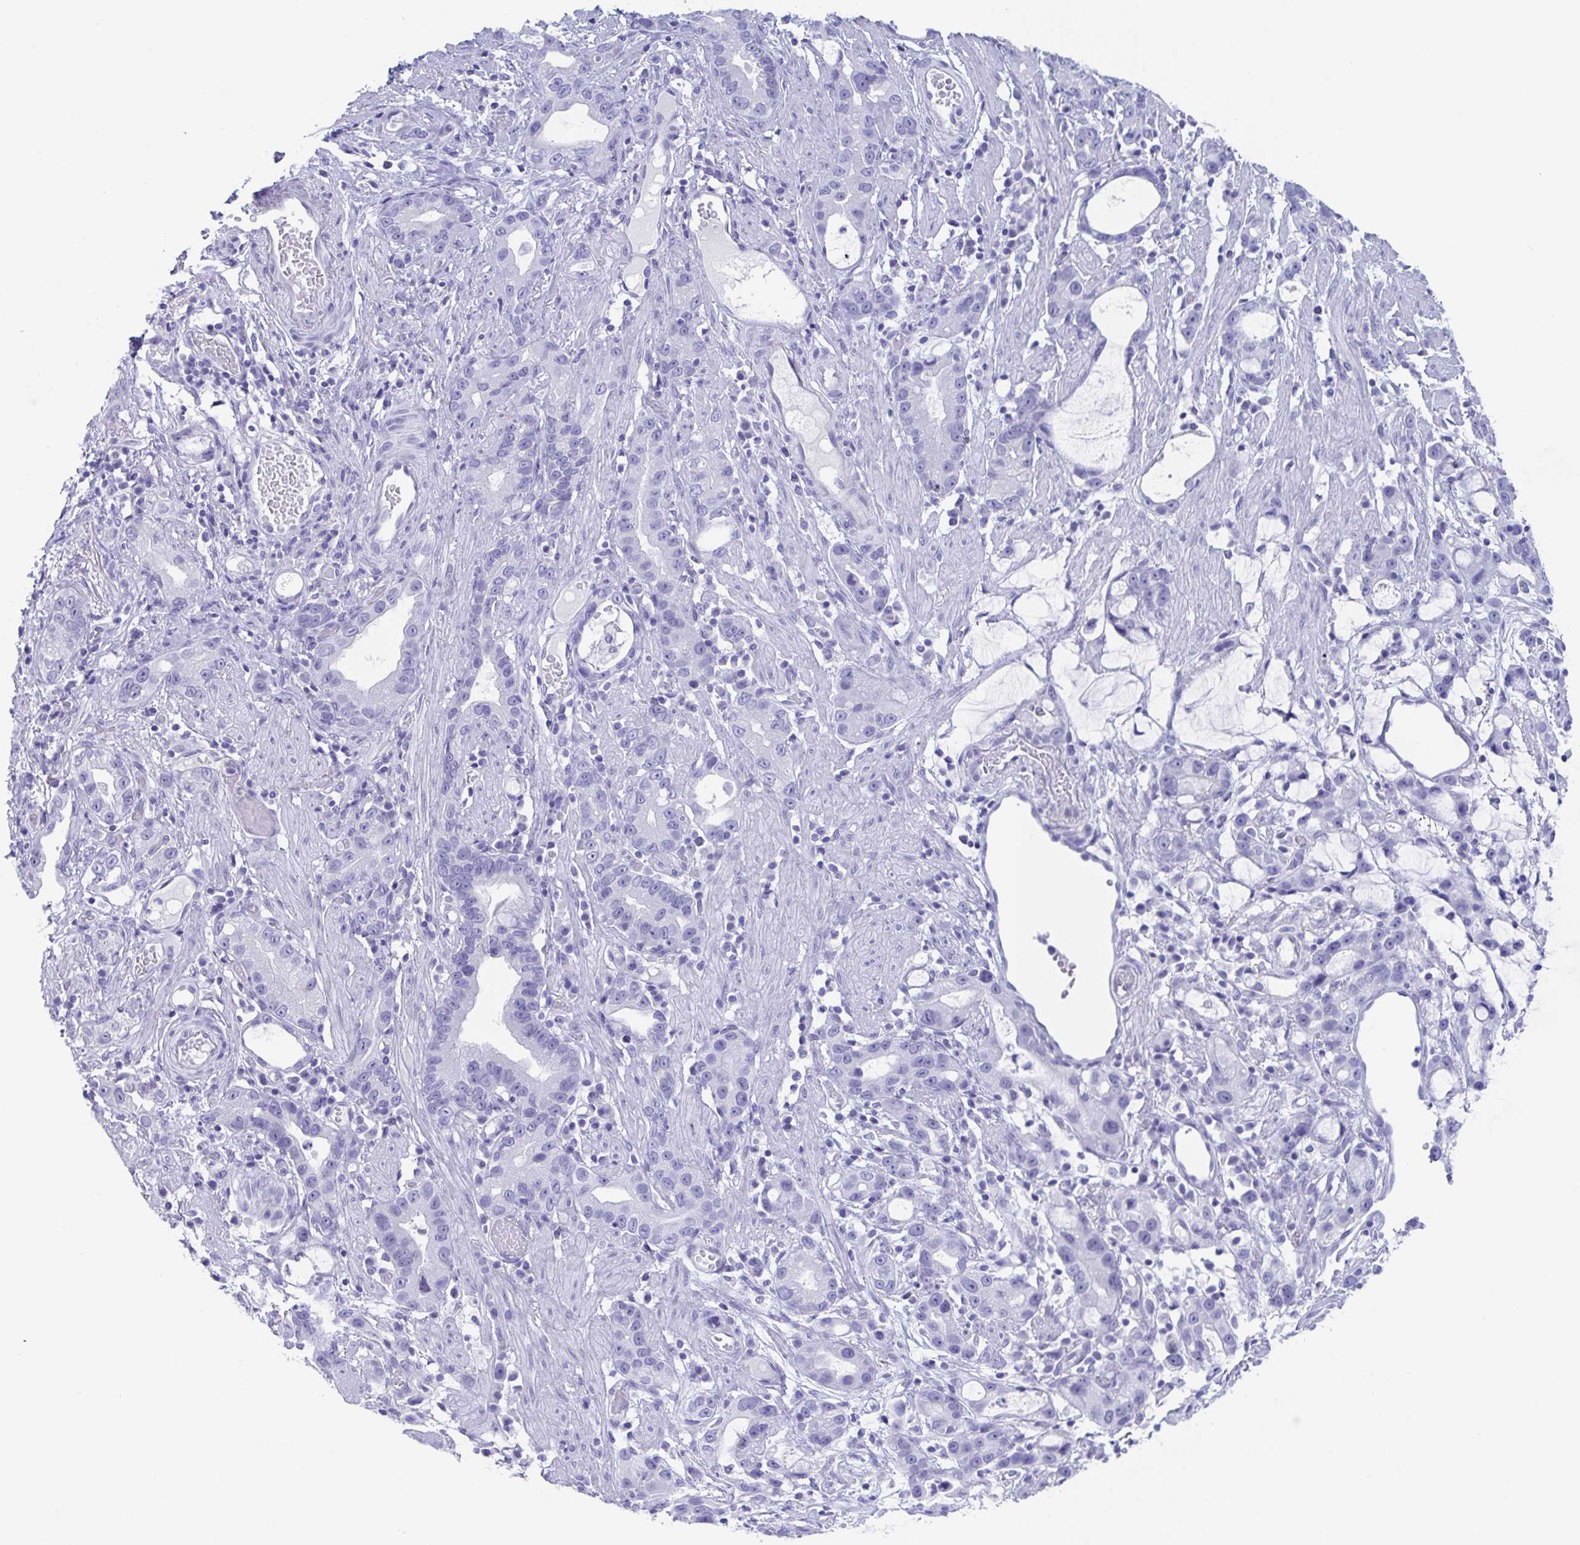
{"staining": {"intensity": "negative", "quantity": "none", "location": "none"}, "tissue": "stomach cancer", "cell_type": "Tumor cells", "image_type": "cancer", "snomed": [{"axis": "morphology", "description": "Adenocarcinoma, NOS"}, {"axis": "topography", "description": "Stomach"}], "caption": "A high-resolution photomicrograph shows immunohistochemistry (IHC) staining of adenocarcinoma (stomach), which shows no significant staining in tumor cells. (DAB (3,3'-diaminobenzidine) IHC, high magnification).", "gene": "CDX4", "patient": {"sex": "male", "age": 55}}